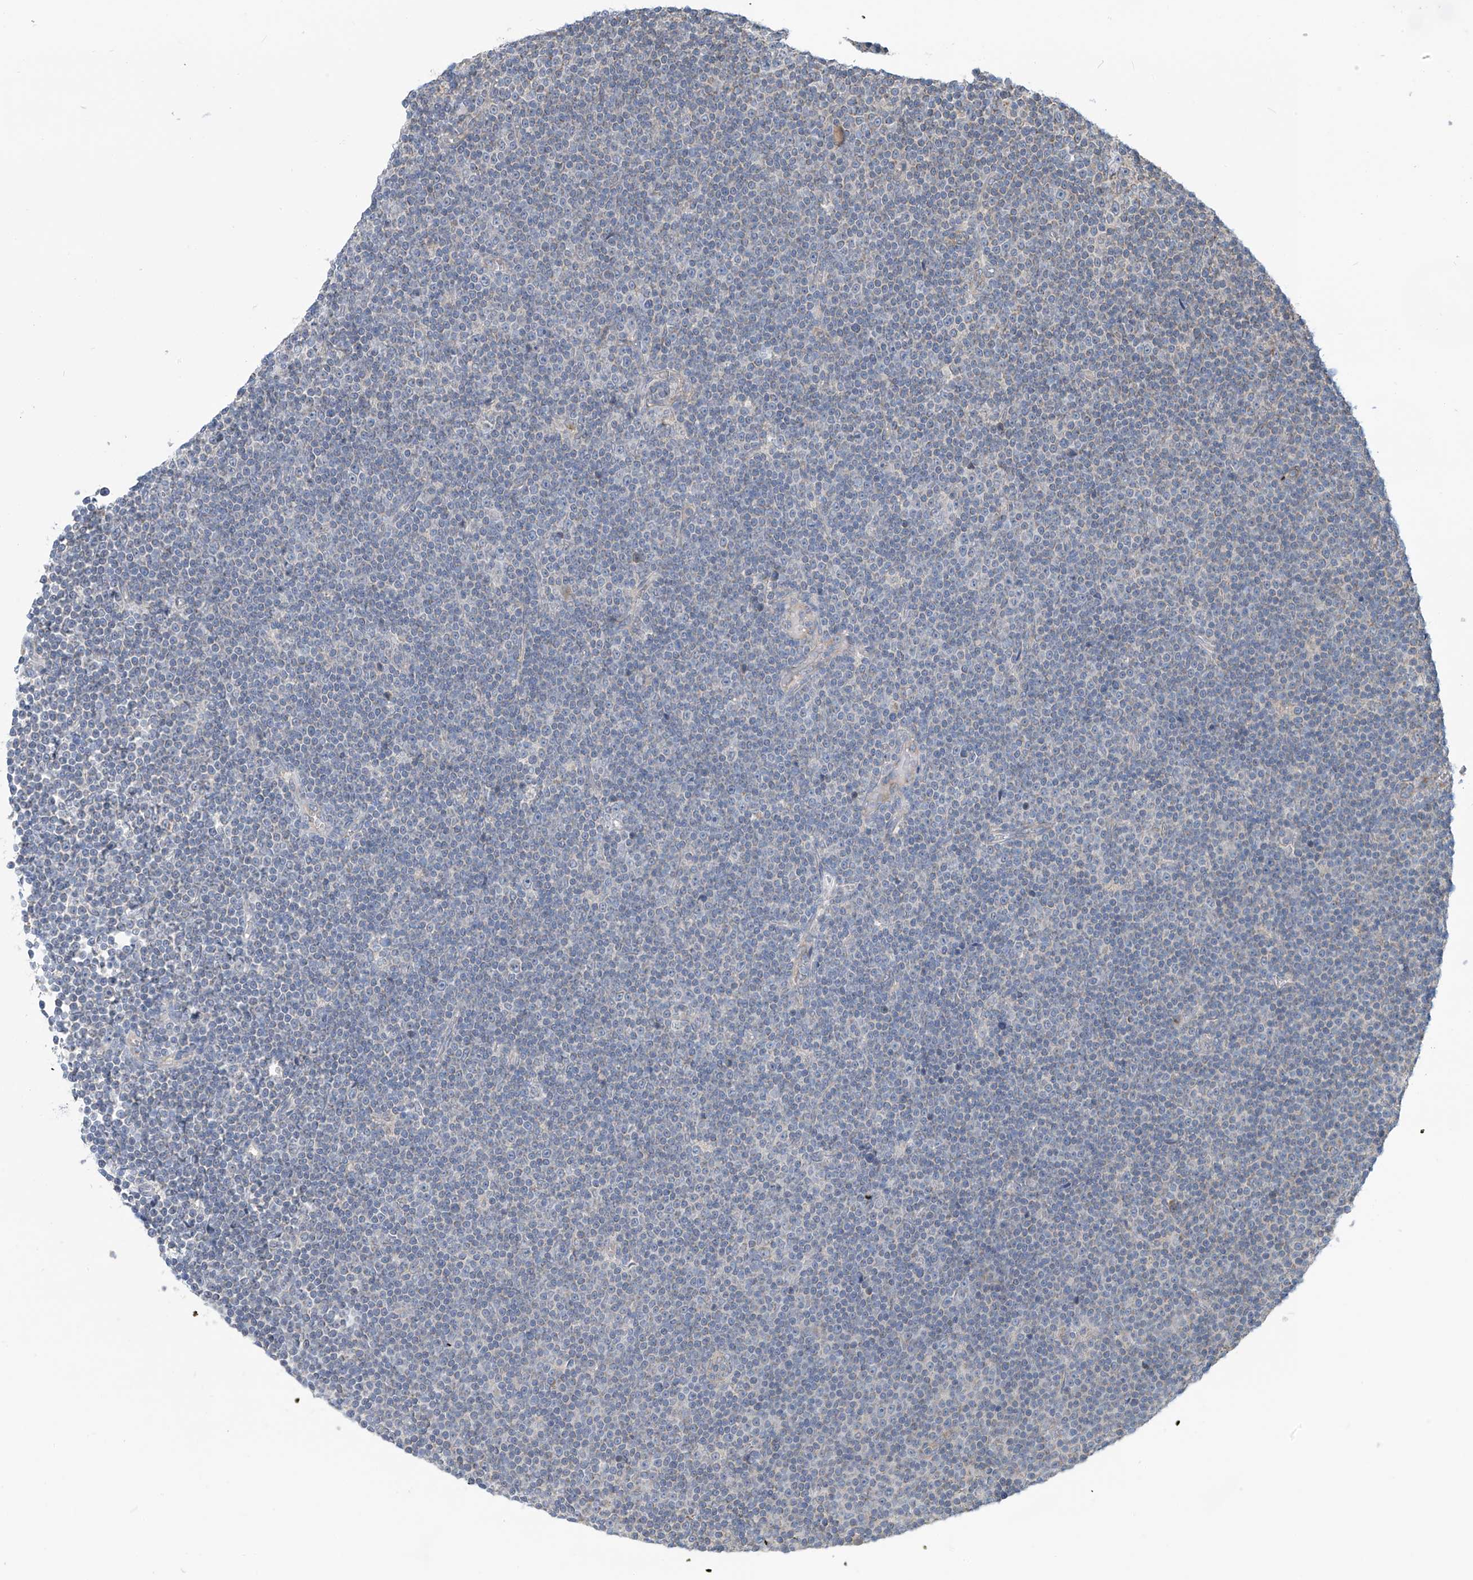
{"staining": {"intensity": "negative", "quantity": "none", "location": "none"}, "tissue": "lymphoma", "cell_type": "Tumor cells", "image_type": "cancer", "snomed": [{"axis": "morphology", "description": "Malignant lymphoma, non-Hodgkin's type, Low grade"}, {"axis": "topography", "description": "Lymph node"}], "caption": "Image shows no protein expression in tumor cells of malignant lymphoma, non-Hodgkin's type (low-grade) tissue.", "gene": "SCGB1D2", "patient": {"sex": "female", "age": 67}}